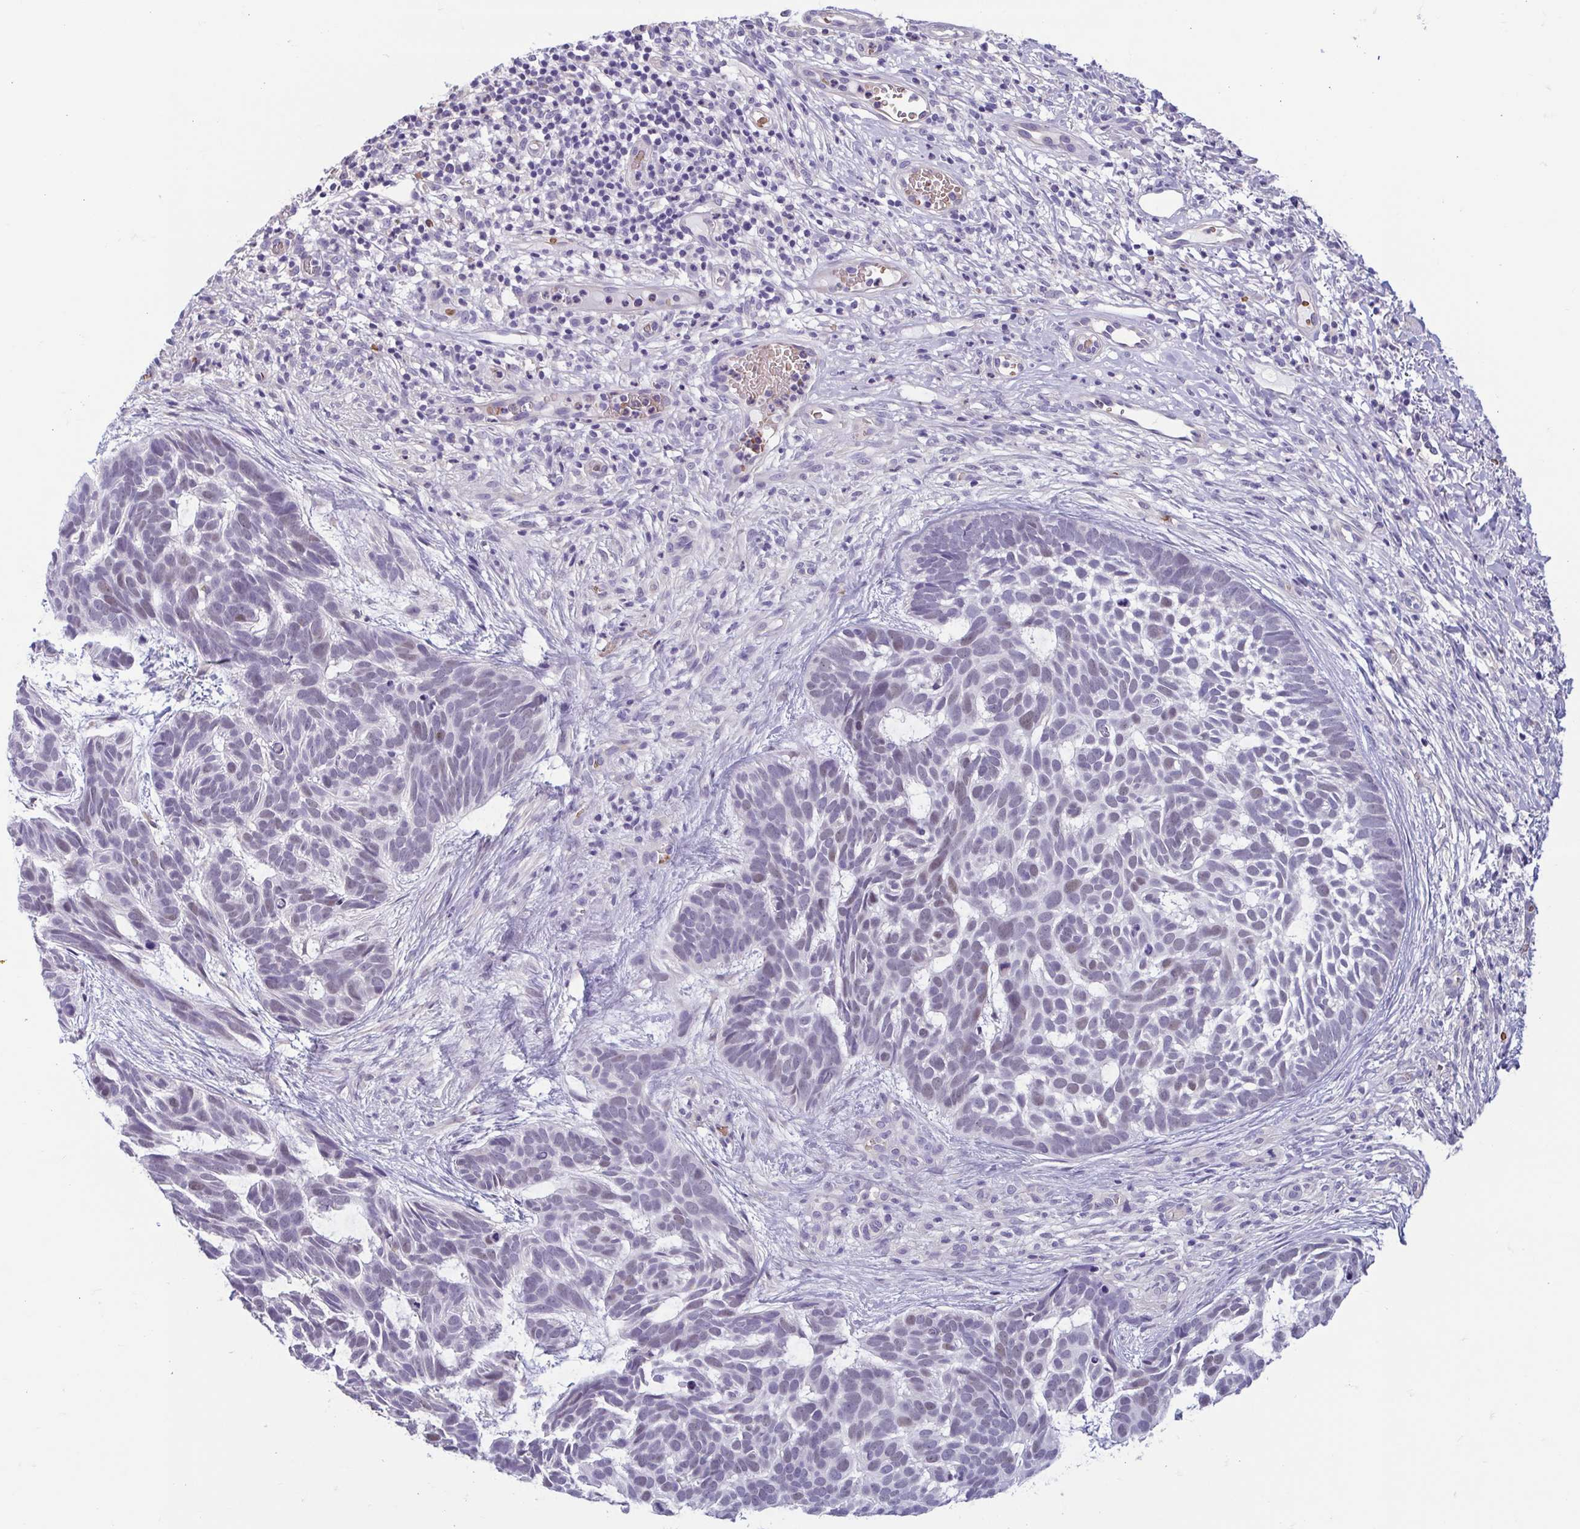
{"staining": {"intensity": "negative", "quantity": "none", "location": "none"}, "tissue": "skin cancer", "cell_type": "Tumor cells", "image_type": "cancer", "snomed": [{"axis": "morphology", "description": "Basal cell carcinoma"}, {"axis": "topography", "description": "Skin"}], "caption": "Basal cell carcinoma (skin) was stained to show a protein in brown. There is no significant expression in tumor cells. Nuclei are stained in blue.", "gene": "MORC4", "patient": {"sex": "male", "age": 78}}